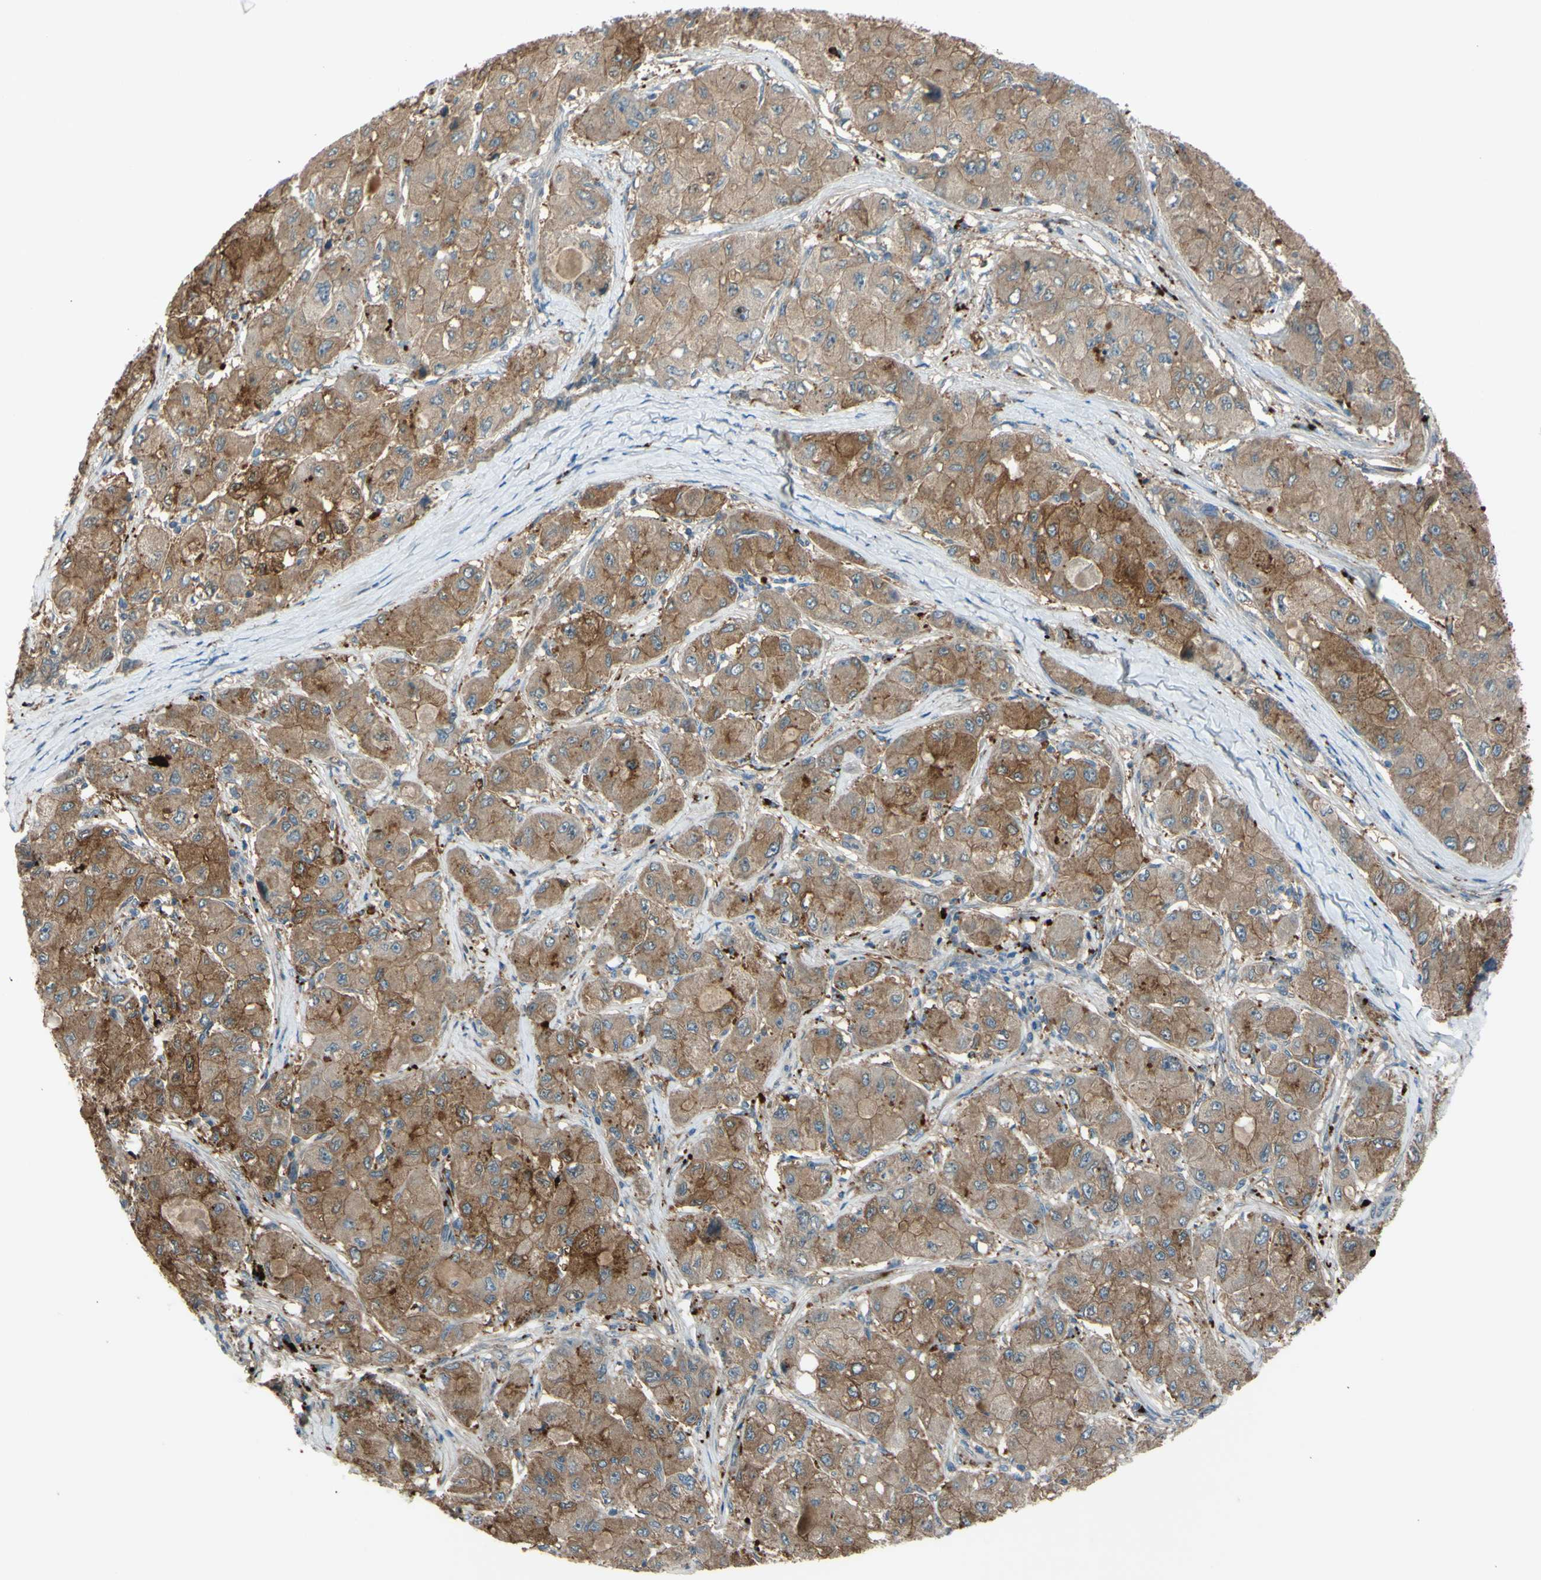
{"staining": {"intensity": "moderate", "quantity": ">75%", "location": "cytoplasmic/membranous"}, "tissue": "liver cancer", "cell_type": "Tumor cells", "image_type": "cancer", "snomed": [{"axis": "morphology", "description": "Carcinoma, Hepatocellular, NOS"}, {"axis": "topography", "description": "Liver"}], "caption": "The photomicrograph reveals immunohistochemical staining of liver cancer (hepatocellular carcinoma). There is moderate cytoplasmic/membranous staining is identified in approximately >75% of tumor cells.", "gene": "AFP", "patient": {"sex": "male", "age": 80}}